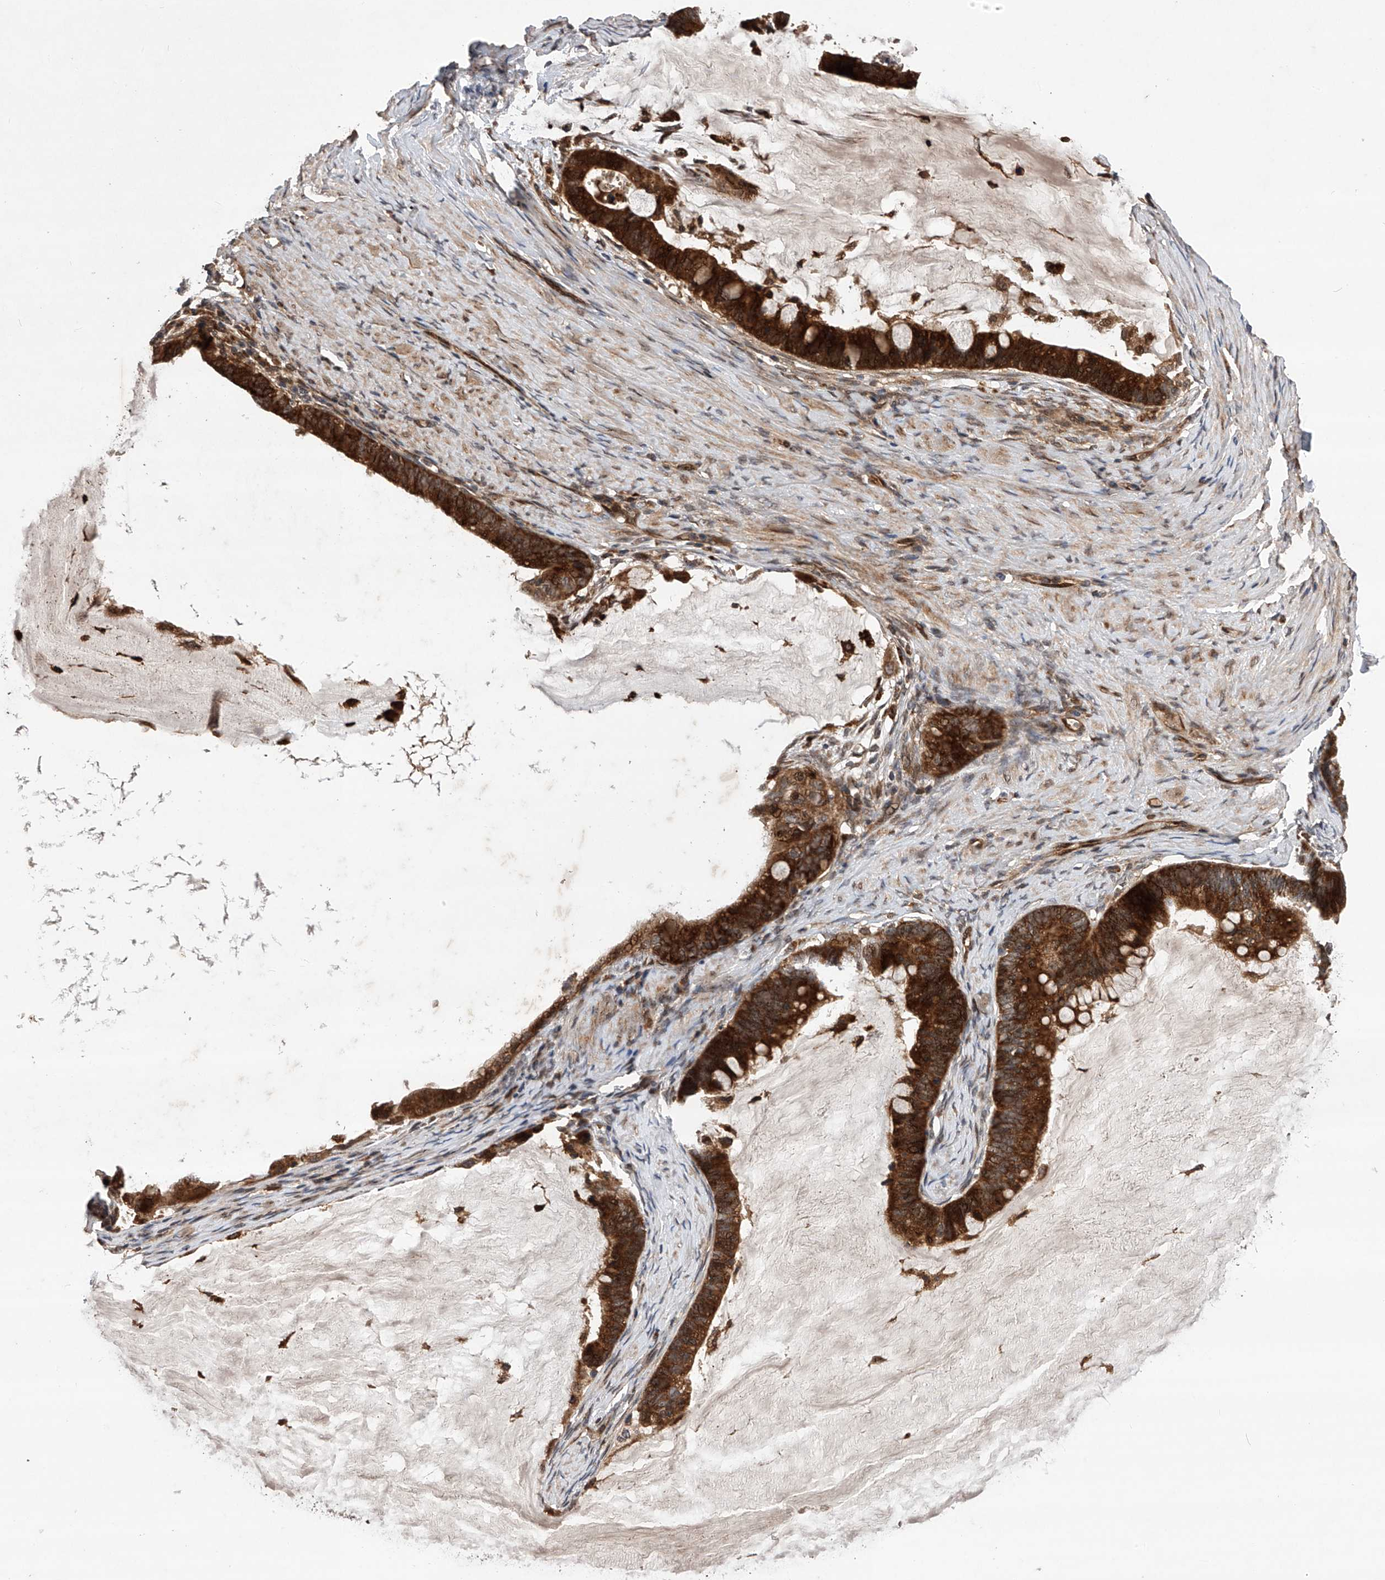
{"staining": {"intensity": "strong", "quantity": ">75%", "location": "cytoplasmic/membranous"}, "tissue": "ovarian cancer", "cell_type": "Tumor cells", "image_type": "cancer", "snomed": [{"axis": "morphology", "description": "Cystadenocarcinoma, mucinous, NOS"}, {"axis": "topography", "description": "Ovary"}], "caption": "The image exhibits a brown stain indicating the presence of a protein in the cytoplasmic/membranous of tumor cells in ovarian mucinous cystadenocarcinoma.", "gene": "MAP3K11", "patient": {"sex": "female", "age": 61}}